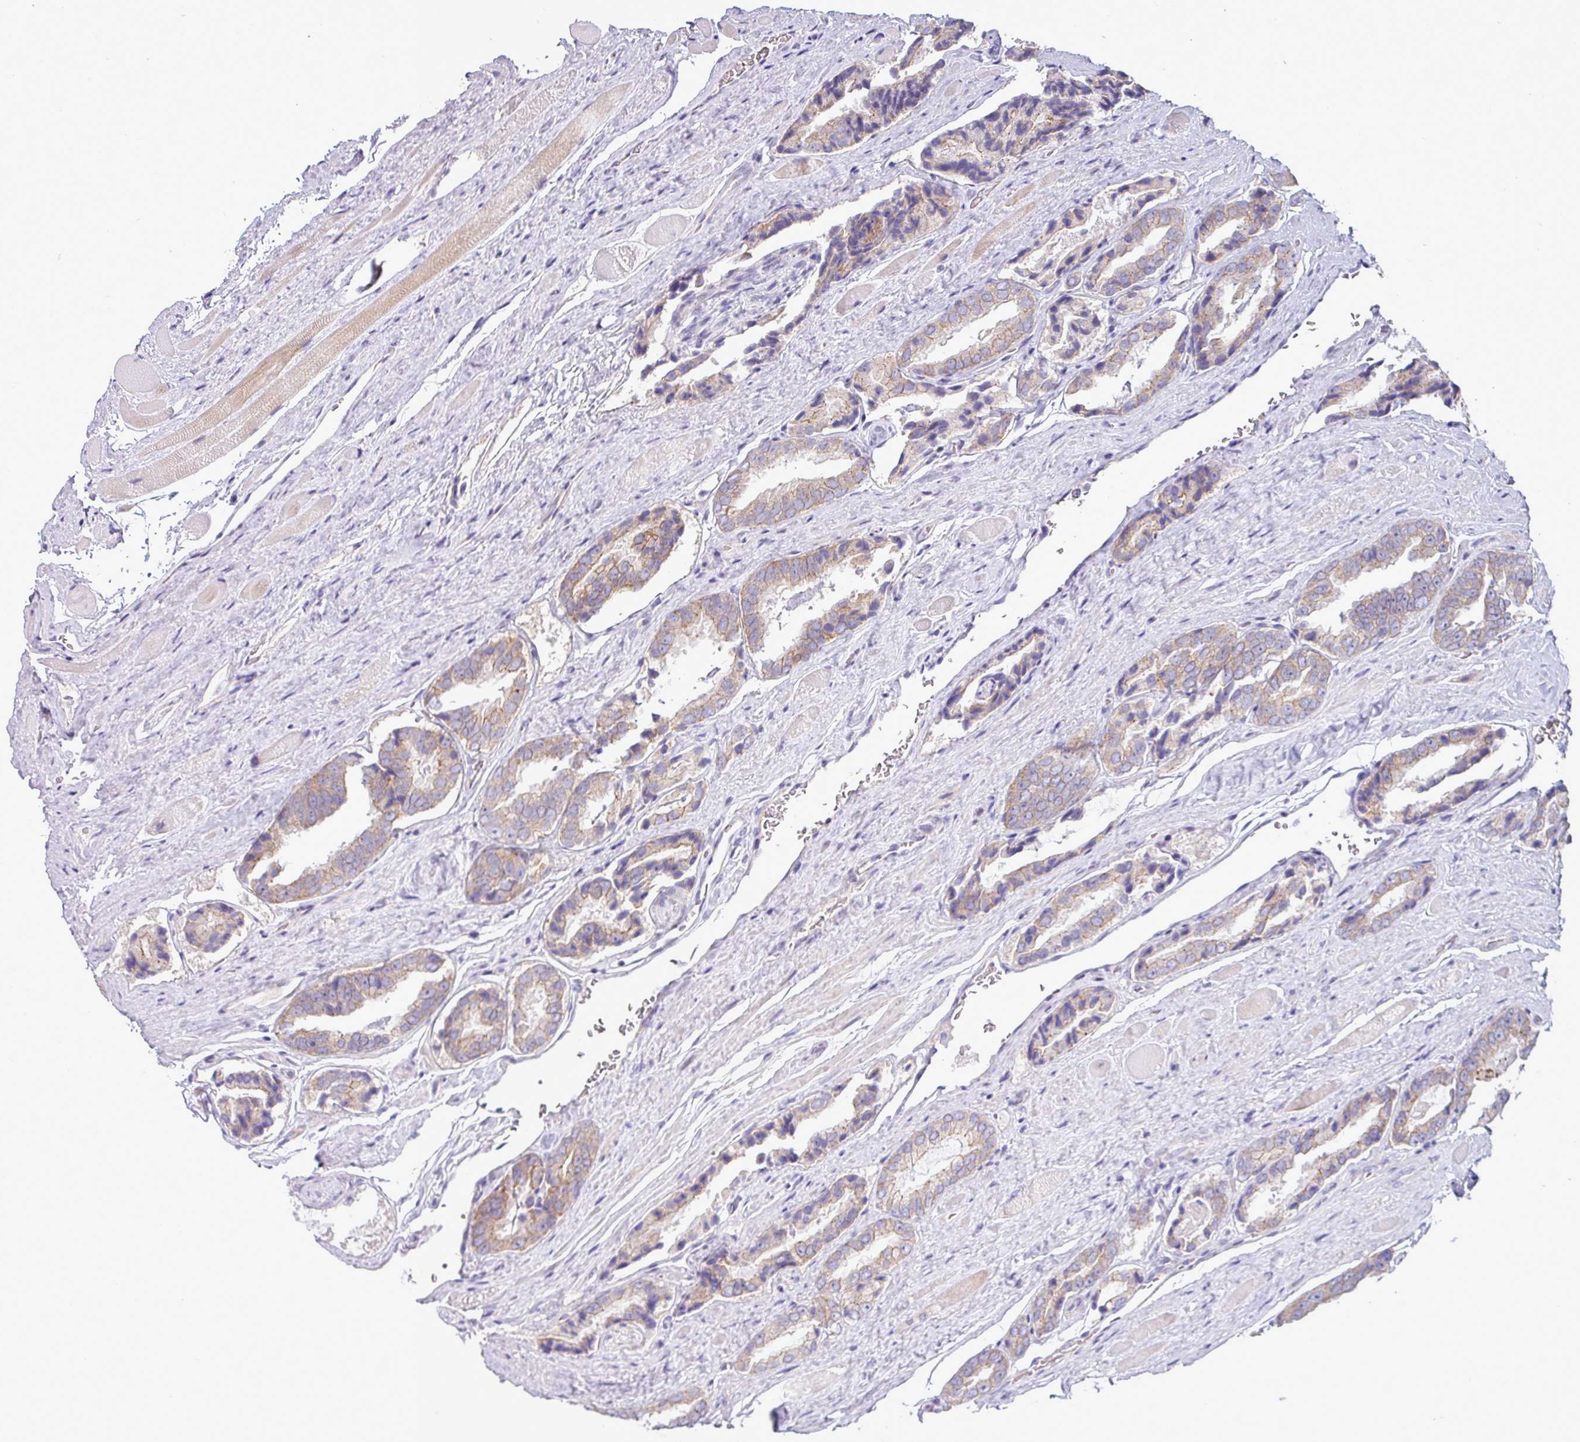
{"staining": {"intensity": "weak", "quantity": "25%-75%", "location": "cytoplasmic/membranous"}, "tissue": "prostate cancer", "cell_type": "Tumor cells", "image_type": "cancer", "snomed": [{"axis": "morphology", "description": "Adenocarcinoma, High grade"}, {"axis": "topography", "description": "Prostate"}], "caption": "Tumor cells exhibit weak cytoplasmic/membranous expression in about 25%-75% of cells in prostate cancer (adenocarcinoma (high-grade)). (Stains: DAB (3,3'-diaminobenzidine) in brown, nuclei in blue, Microscopy: brightfield microscopy at high magnification).", "gene": "ACAP3", "patient": {"sex": "male", "age": 72}}